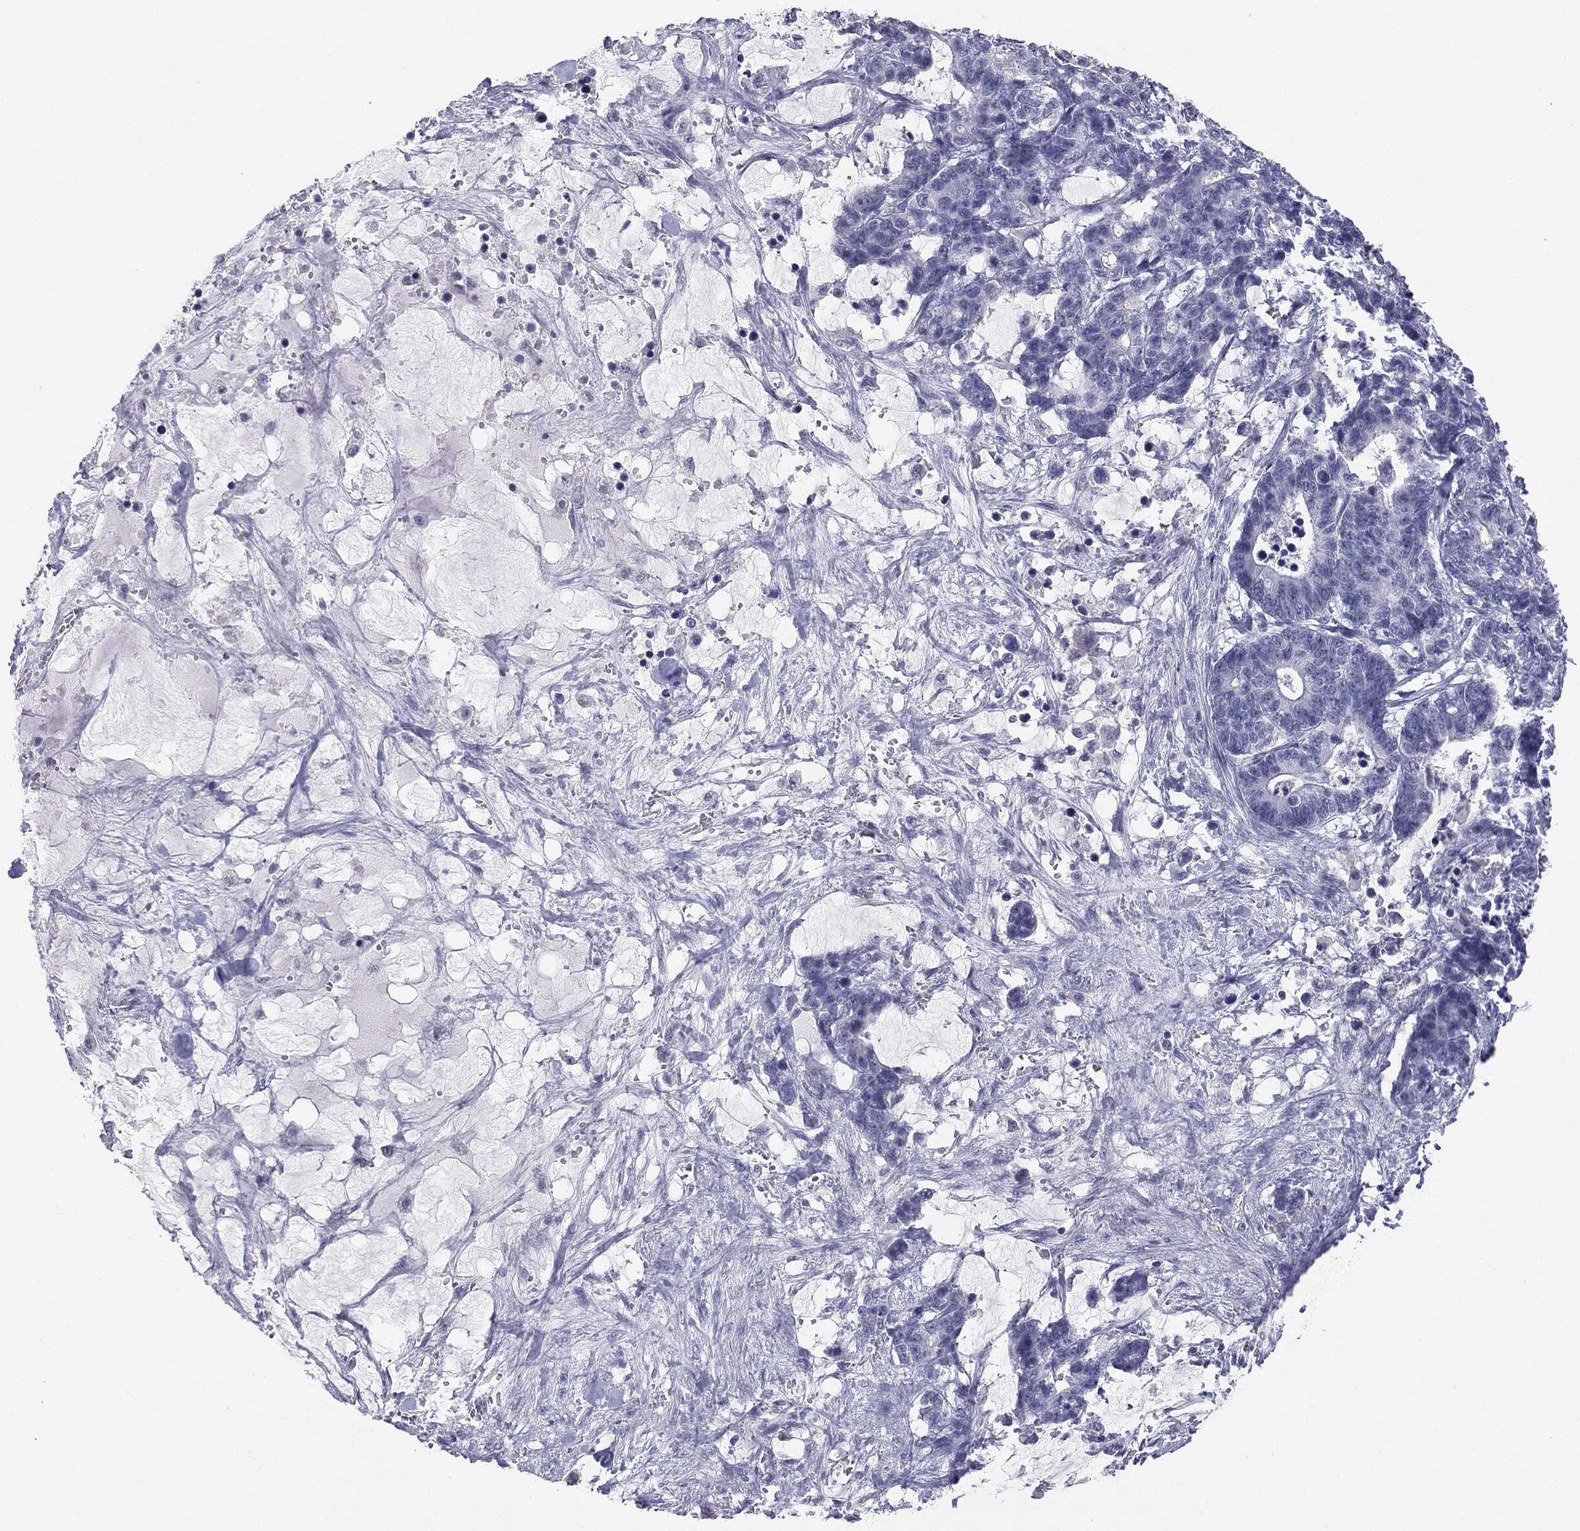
{"staining": {"intensity": "negative", "quantity": "none", "location": "none"}, "tissue": "stomach cancer", "cell_type": "Tumor cells", "image_type": "cancer", "snomed": [{"axis": "morphology", "description": "Normal tissue, NOS"}, {"axis": "morphology", "description": "Adenocarcinoma, NOS"}, {"axis": "topography", "description": "Stomach"}], "caption": "Image shows no protein staining in tumor cells of stomach adenocarcinoma tissue.", "gene": "SERPINB4", "patient": {"sex": "female", "age": 64}}